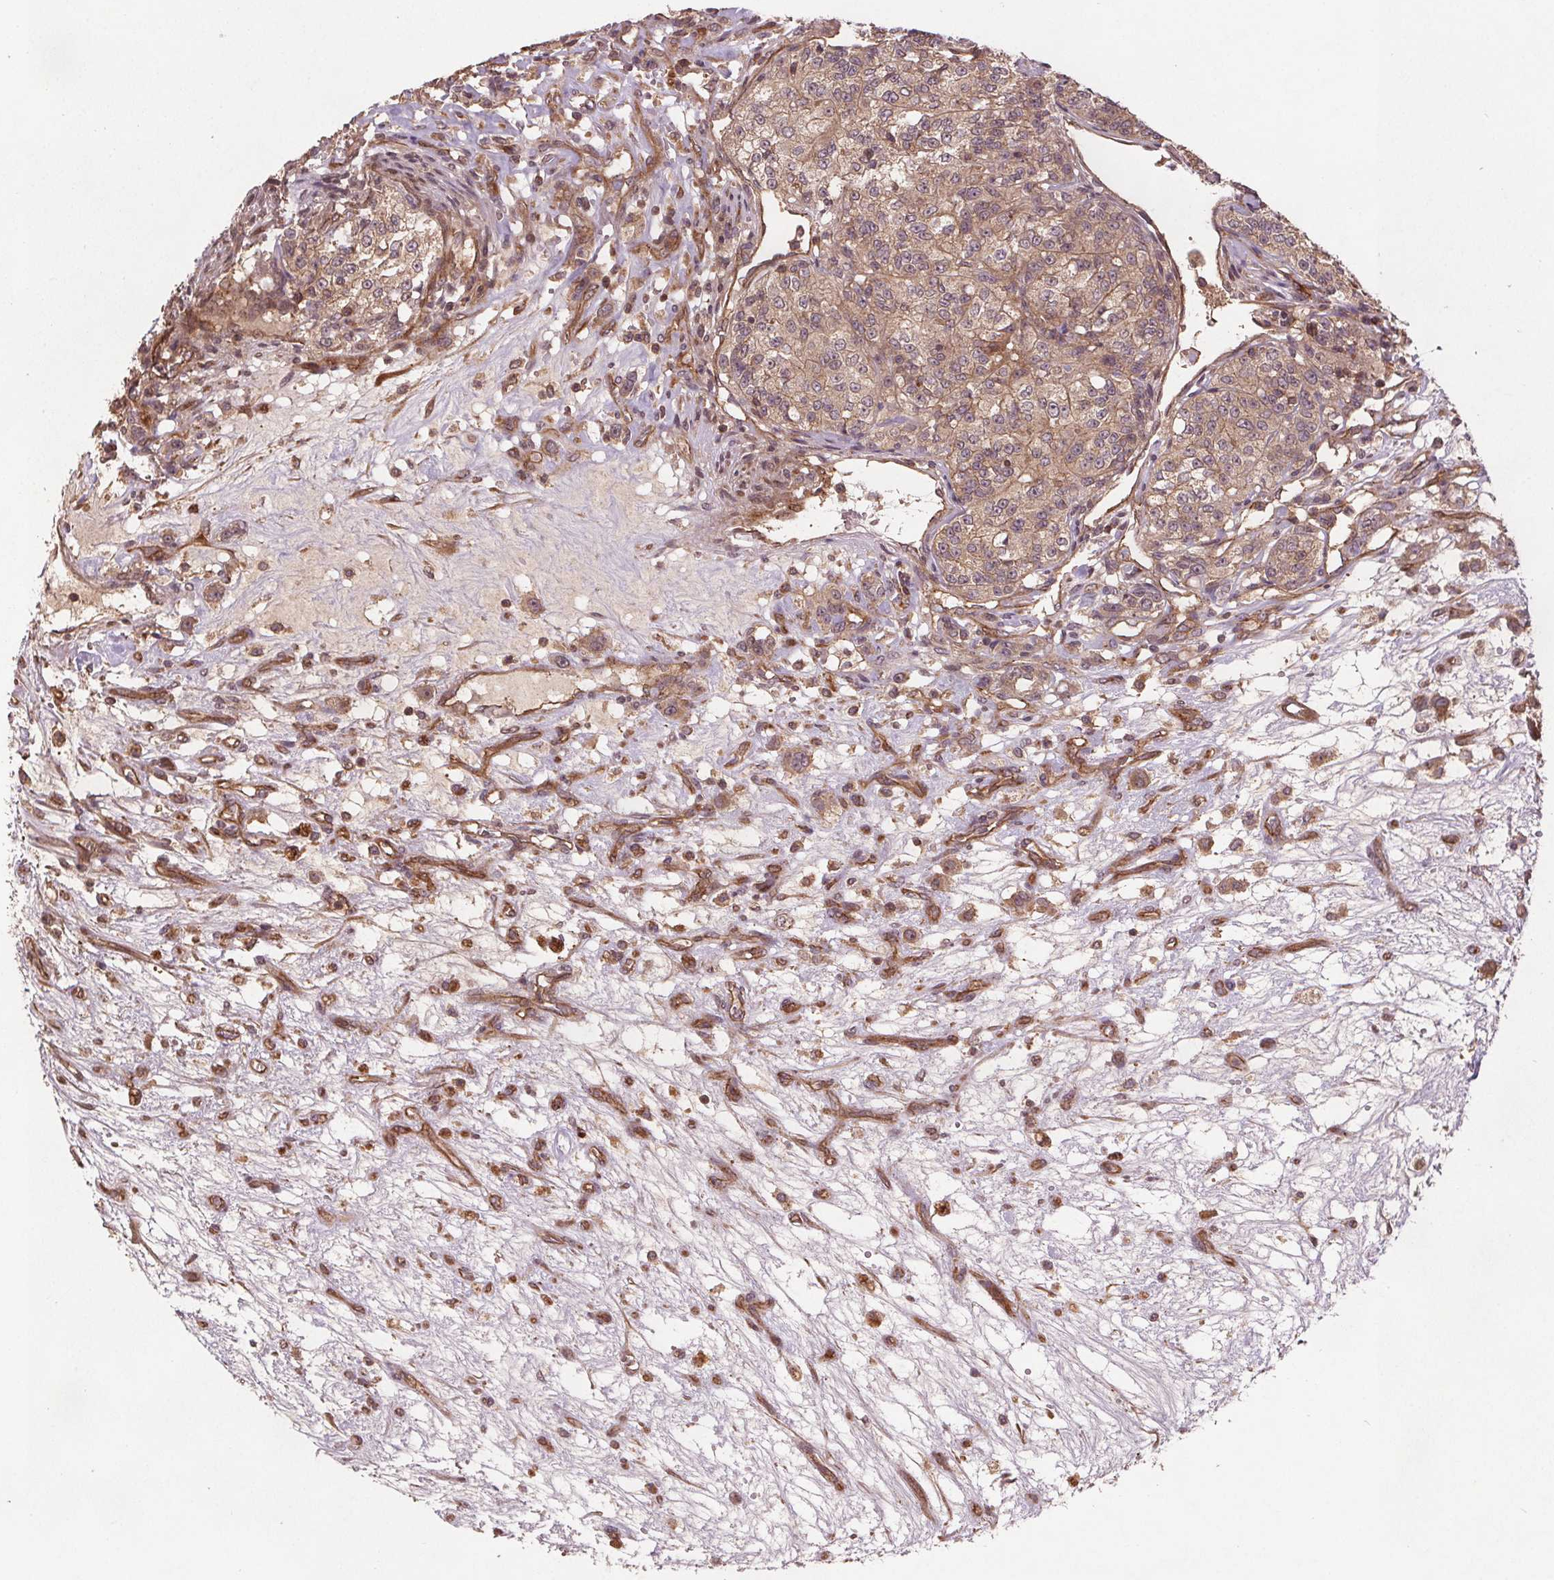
{"staining": {"intensity": "weak", "quantity": ">75%", "location": "cytoplasmic/membranous"}, "tissue": "renal cancer", "cell_type": "Tumor cells", "image_type": "cancer", "snomed": [{"axis": "morphology", "description": "Adenocarcinoma, NOS"}, {"axis": "topography", "description": "Kidney"}], "caption": "Renal adenocarcinoma tissue exhibits weak cytoplasmic/membranous expression in approximately >75% of tumor cells", "gene": "SEC14L2", "patient": {"sex": "female", "age": 63}}